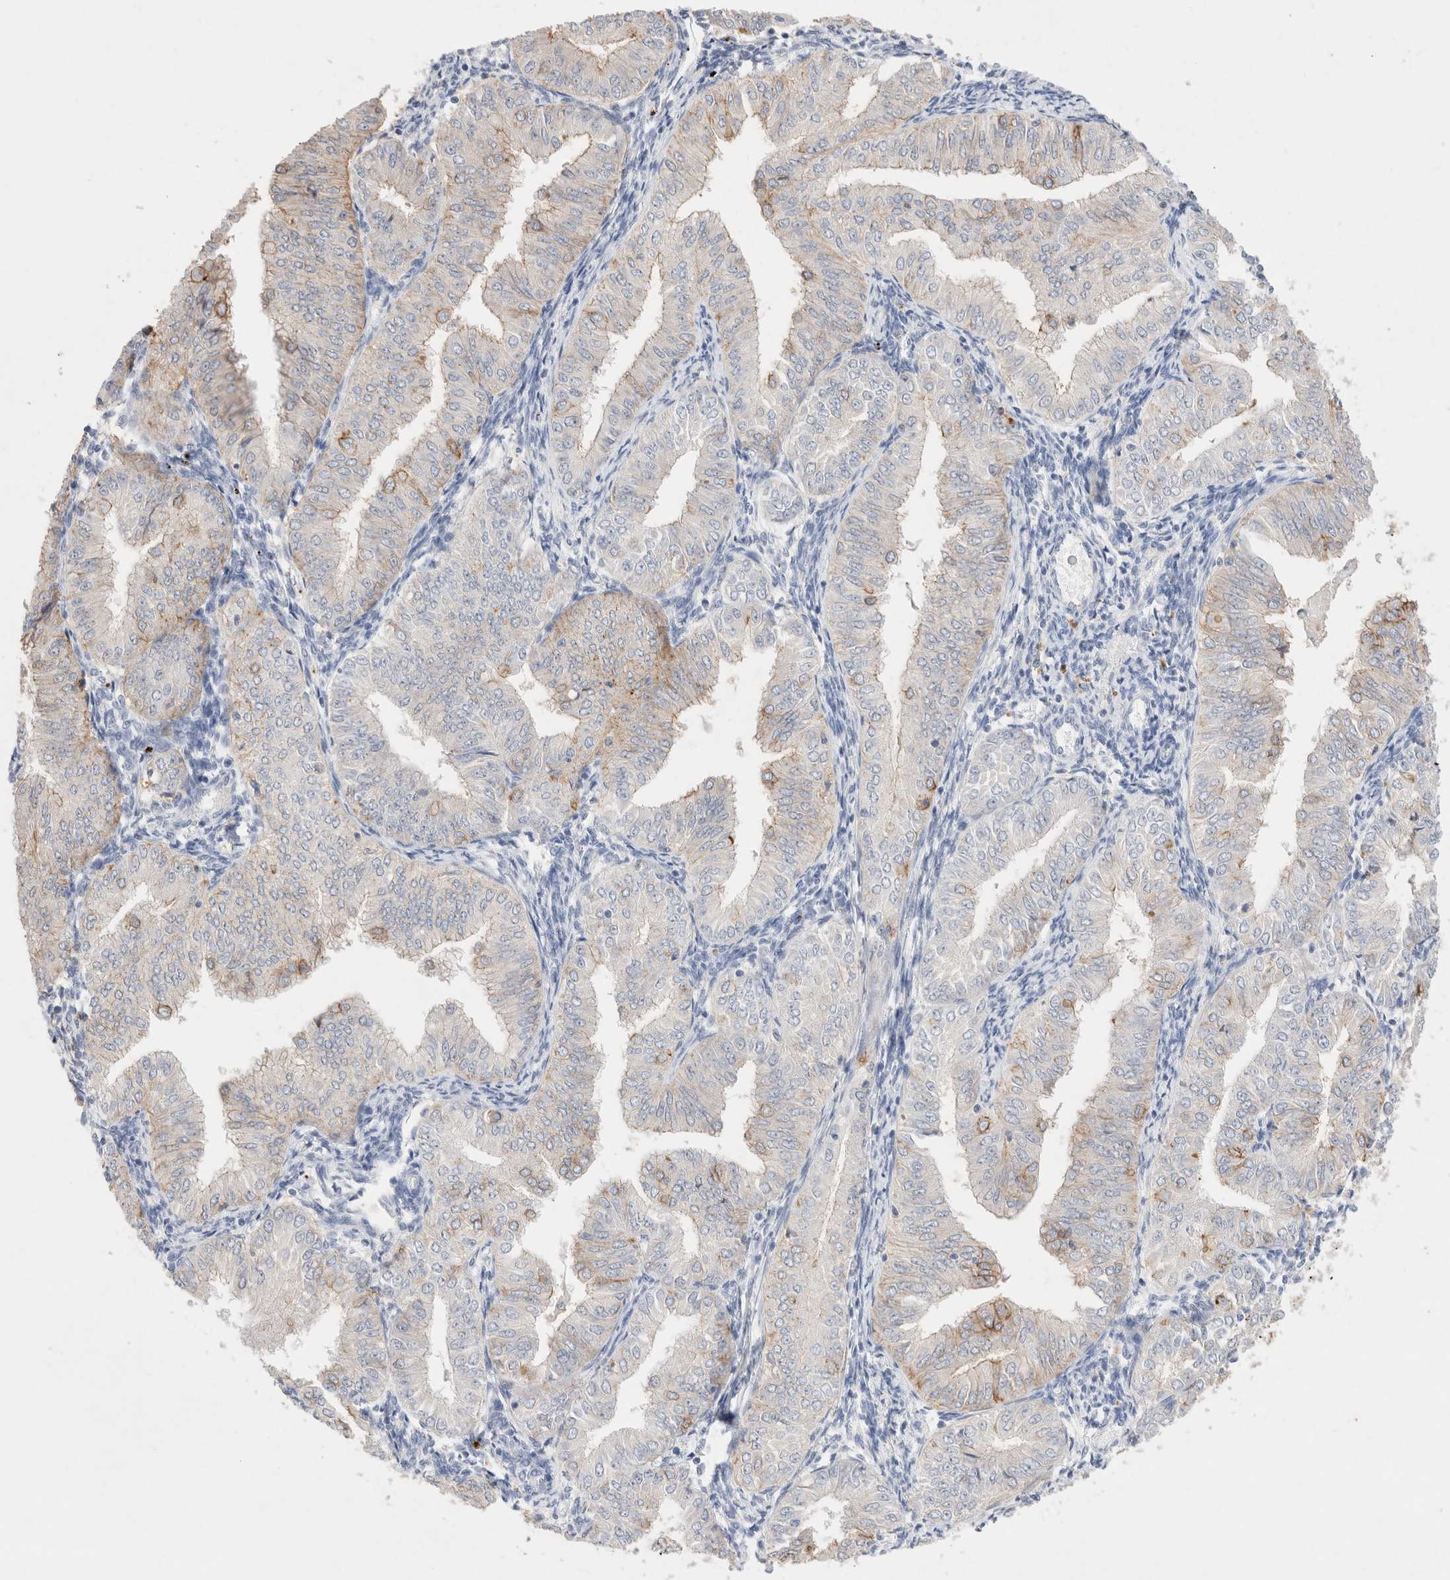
{"staining": {"intensity": "moderate", "quantity": "<25%", "location": "cytoplasmic/membranous"}, "tissue": "endometrial cancer", "cell_type": "Tumor cells", "image_type": "cancer", "snomed": [{"axis": "morphology", "description": "Normal tissue, NOS"}, {"axis": "morphology", "description": "Adenocarcinoma, NOS"}, {"axis": "topography", "description": "Endometrium"}], "caption": "Immunohistochemical staining of endometrial cancer displays low levels of moderate cytoplasmic/membranous expression in about <25% of tumor cells.", "gene": "EPCAM", "patient": {"sex": "female", "age": 53}}